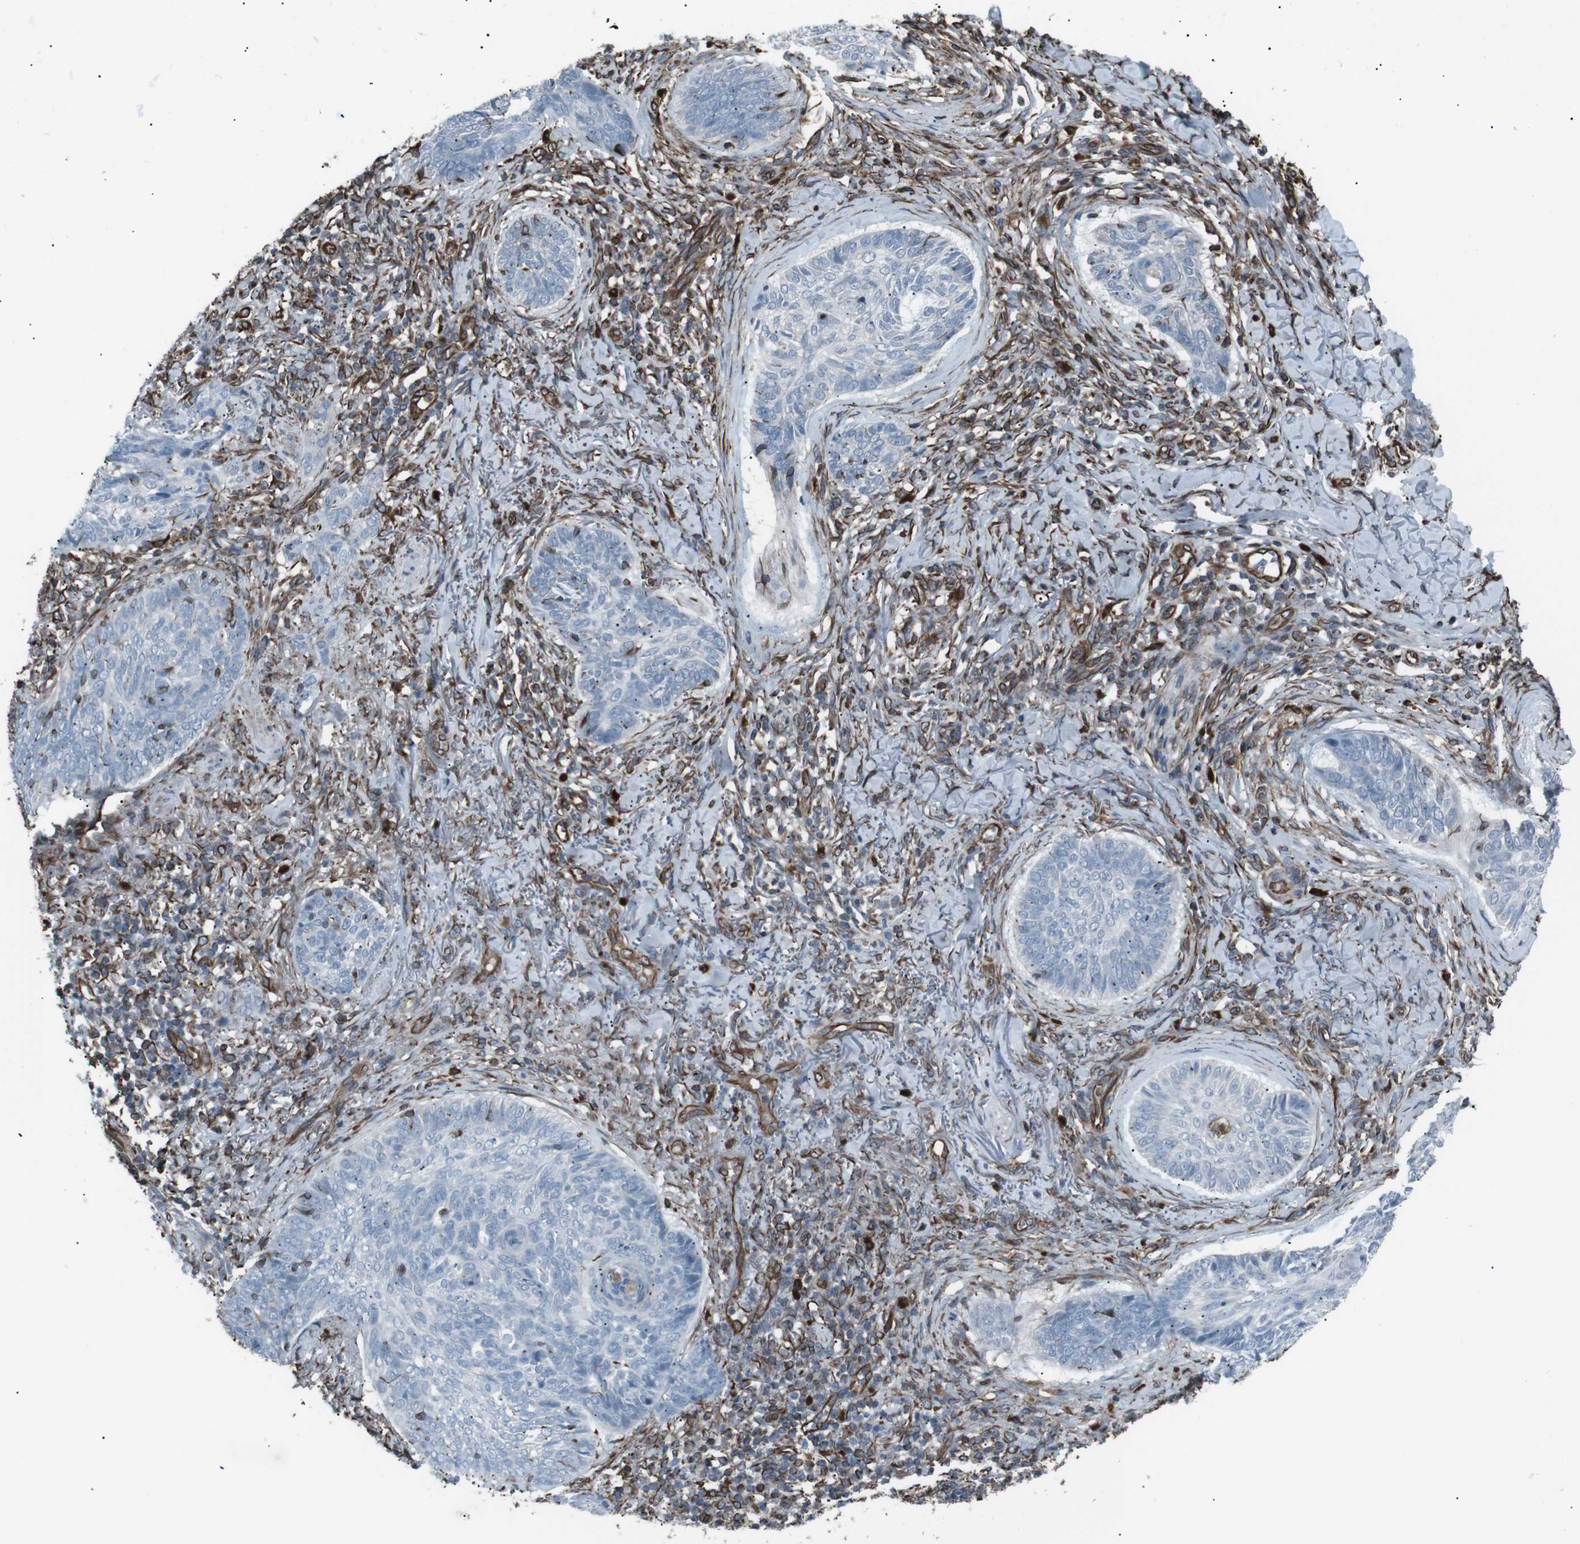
{"staining": {"intensity": "negative", "quantity": "none", "location": "none"}, "tissue": "skin cancer", "cell_type": "Tumor cells", "image_type": "cancer", "snomed": [{"axis": "morphology", "description": "Basal cell carcinoma"}, {"axis": "topography", "description": "Skin"}], "caption": "The immunohistochemistry histopathology image has no significant staining in tumor cells of skin basal cell carcinoma tissue.", "gene": "TMEM141", "patient": {"sex": "male", "age": 43}}